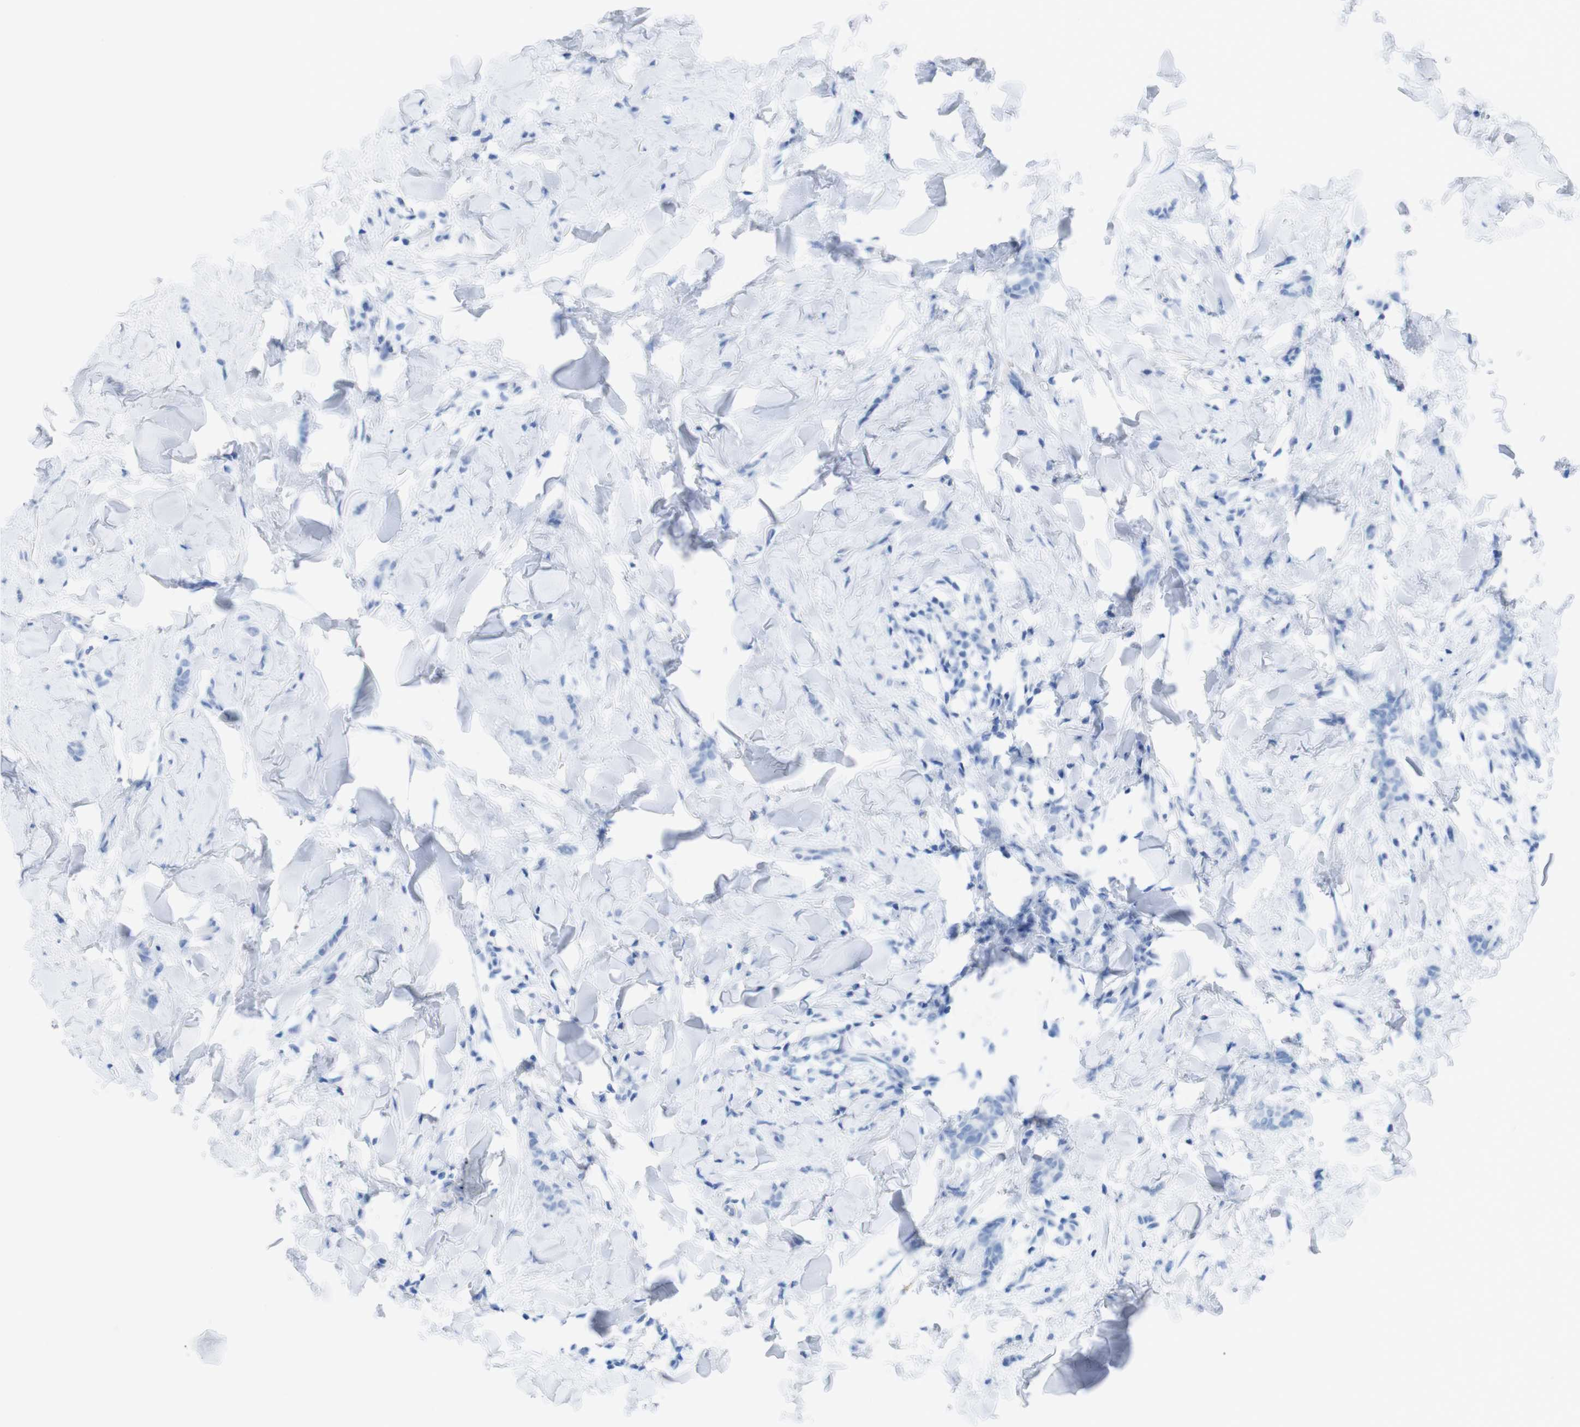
{"staining": {"intensity": "negative", "quantity": "none", "location": "none"}, "tissue": "breast cancer", "cell_type": "Tumor cells", "image_type": "cancer", "snomed": [{"axis": "morphology", "description": "Lobular carcinoma"}, {"axis": "topography", "description": "Skin"}, {"axis": "topography", "description": "Breast"}], "caption": "Tumor cells are negative for protein expression in human breast lobular carcinoma. (IHC, brightfield microscopy, high magnification).", "gene": "MYH7", "patient": {"sex": "female", "age": 46}}